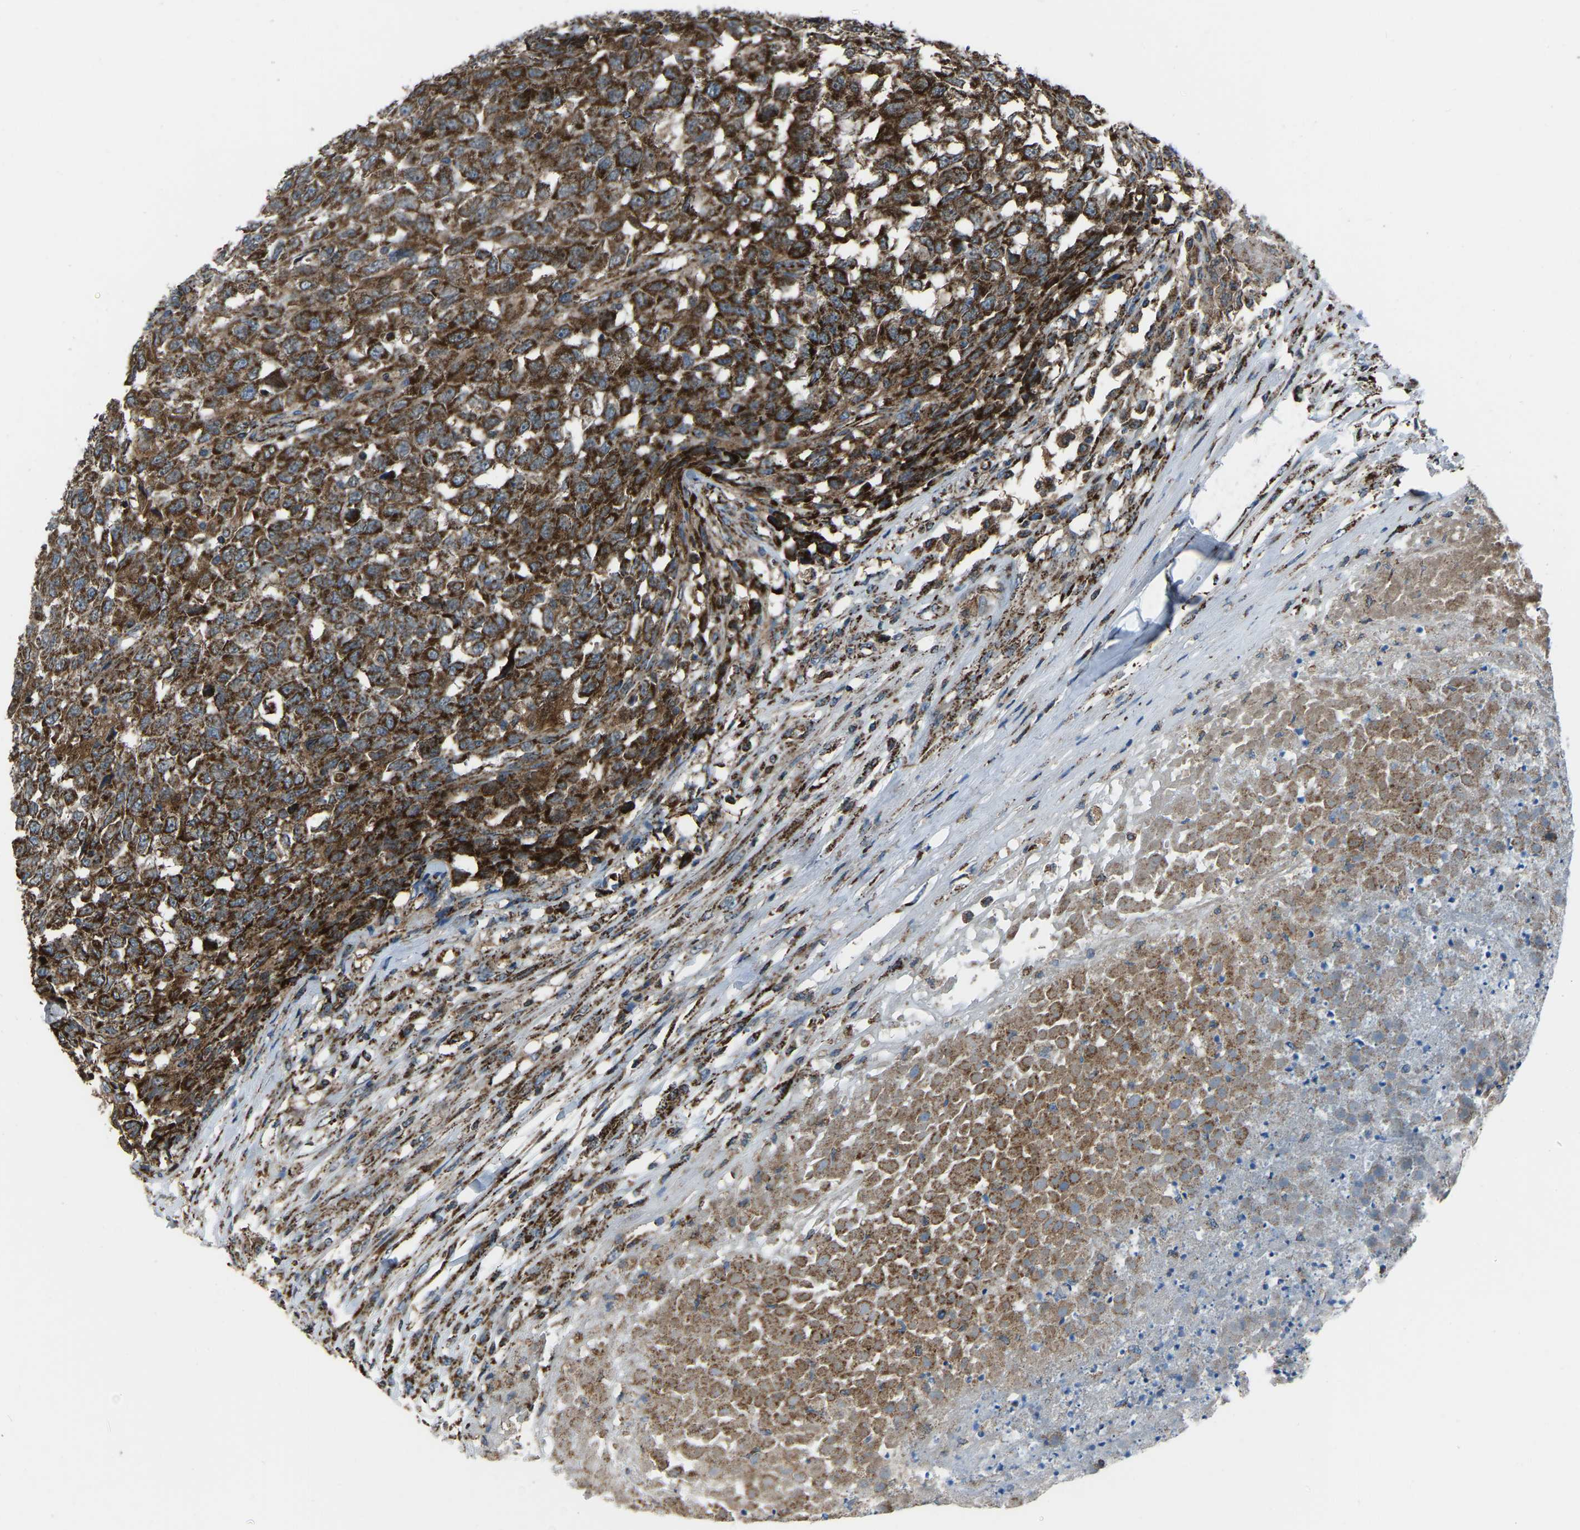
{"staining": {"intensity": "strong", "quantity": ">75%", "location": "cytoplasmic/membranous"}, "tissue": "testis cancer", "cell_type": "Tumor cells", "image_type": "cancer", "snomed": [{"axis": "morphology", "description": "Seminoma, NOS"}, {"axis": "topography", "description": "Testis"}], "caption": "Protein expression analysis of human testis cancer (seminoma) reveals strong cytoplasmic/membranous positivity in about >75% of tumor cells. Using DAB (brown) and hematoxylin (blue) stains, captured at high magnification using brightfield microscopy.", "gene": "AKR1A1", "patient": {"sex": "male", "age": 59}}